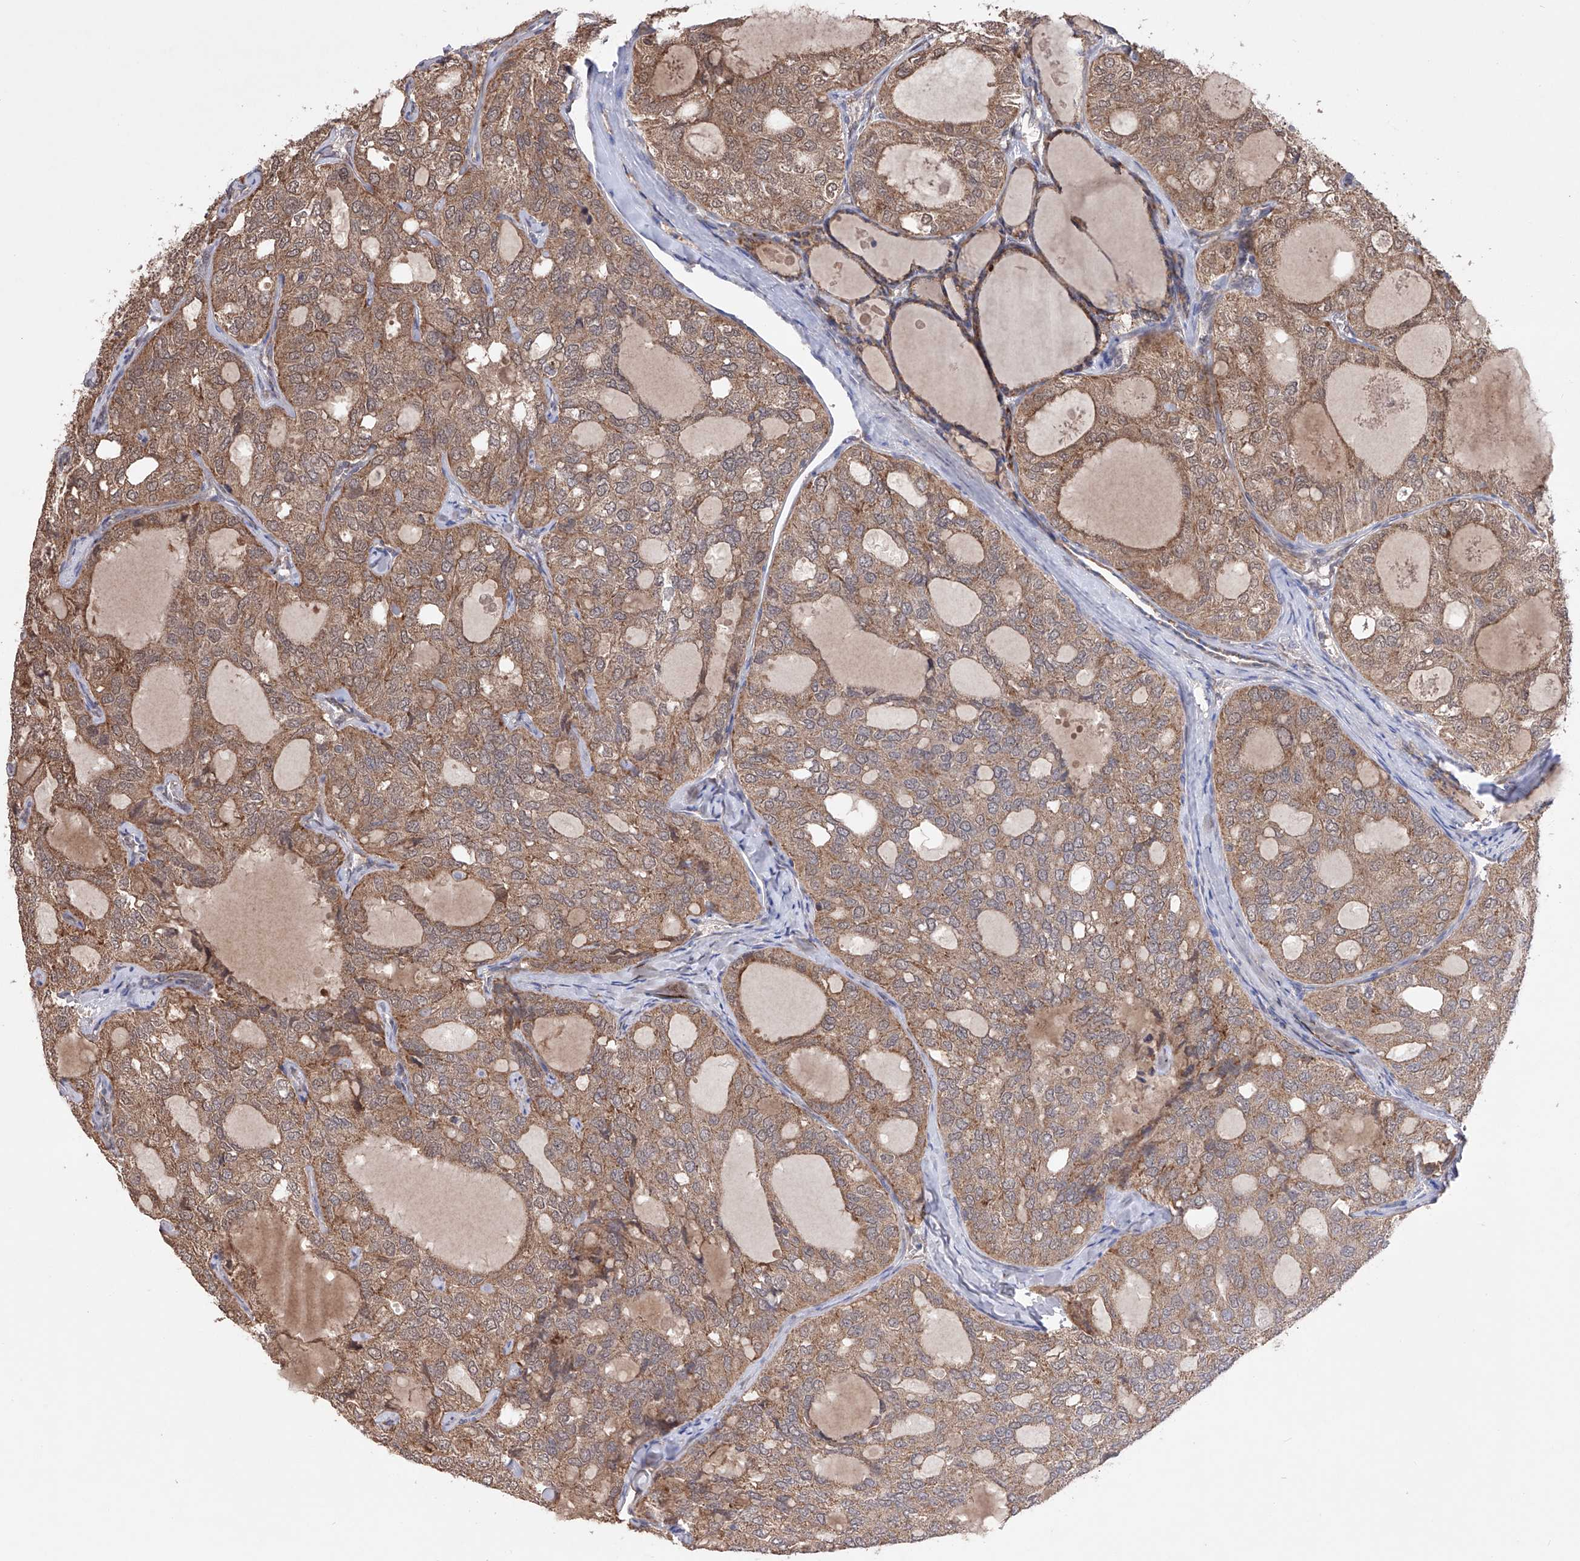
{"staining": {"intensity": "moderate", "quantity": ">75%", "location": "cytoplasmic/membranous"}, "tissue": "thyroid cancer", "cell_type": "Tumor cells", "image_type": "cancer", "snomed": [{"axis": "morphology", "description": "Follicular adenoma carcinoma, NOS"}, {"axis": "topography", "description": "Thyroid gland"}], "caption": "This micrograph exhibits IHC staining of human thyroid follicular adenoma carcinoma, with medium moderate cytoplasmic/membranous positivity in approximately >75% of tumor cells.", "gene": "SDHAF4", "patient": {"sex": "male", "age": 75}}